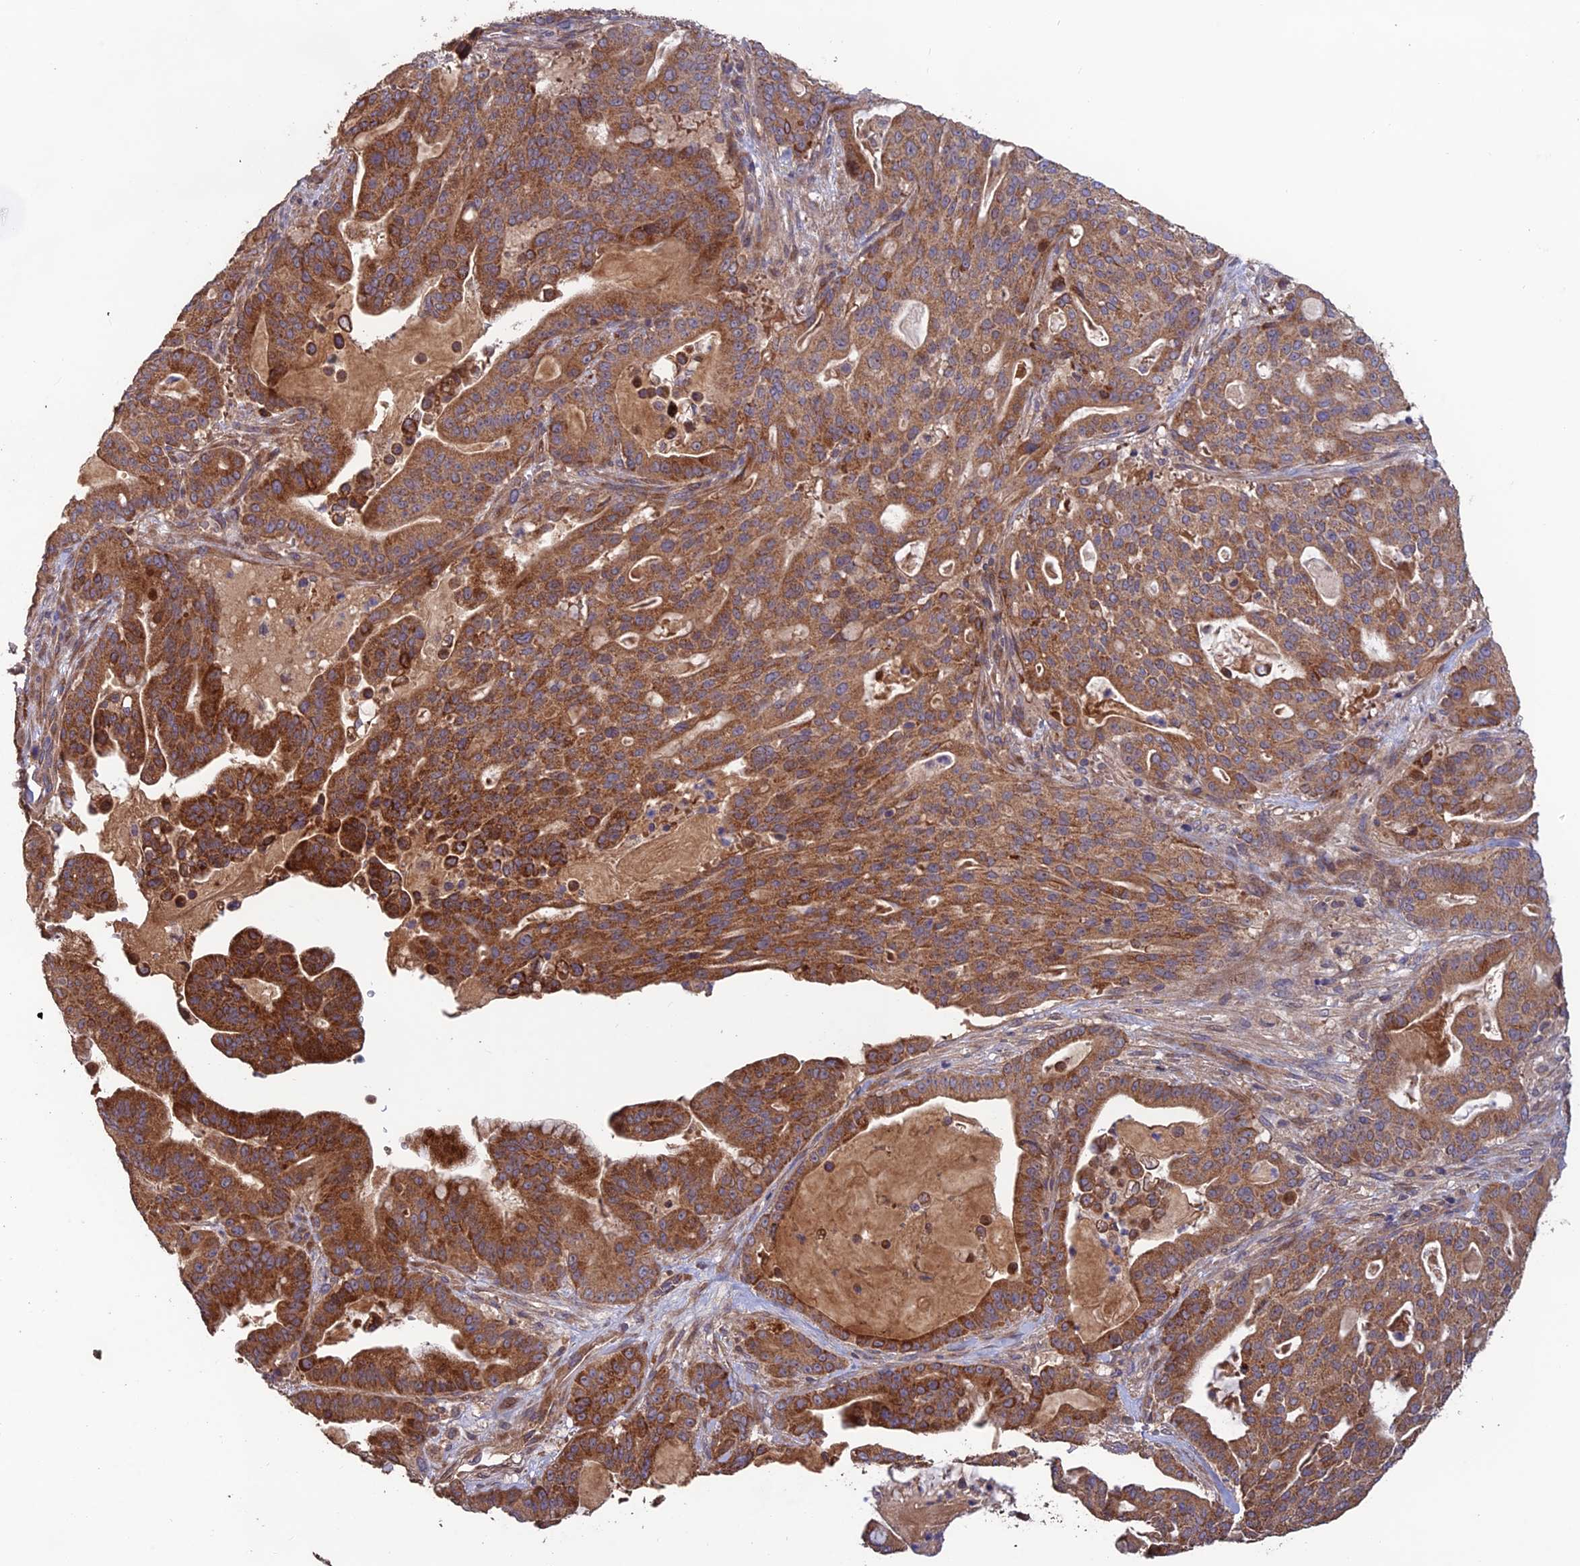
{"staining": {"intensity": "moderate", "quantity": ">75%", "location": "cytoplasmic/membranous"}, "tissue": "pancreatic cancer", "cell_type": "Tumor cells", "image_type": "cancer", "snomed": [{"axis": "morphology", "description": "Adenocarcinoma, NOS"}, {"axis": "topography", "description": "Pancreas"}], "caption": "Adenocarcinoma (pancreatic) stained with DAB IHC displays medium levels of moderate cytoplasmic/membranous staining in approximately >75% of tumor cells.", "gene": "SHISA5", "patient": {"sex": "male", "age": 63}}